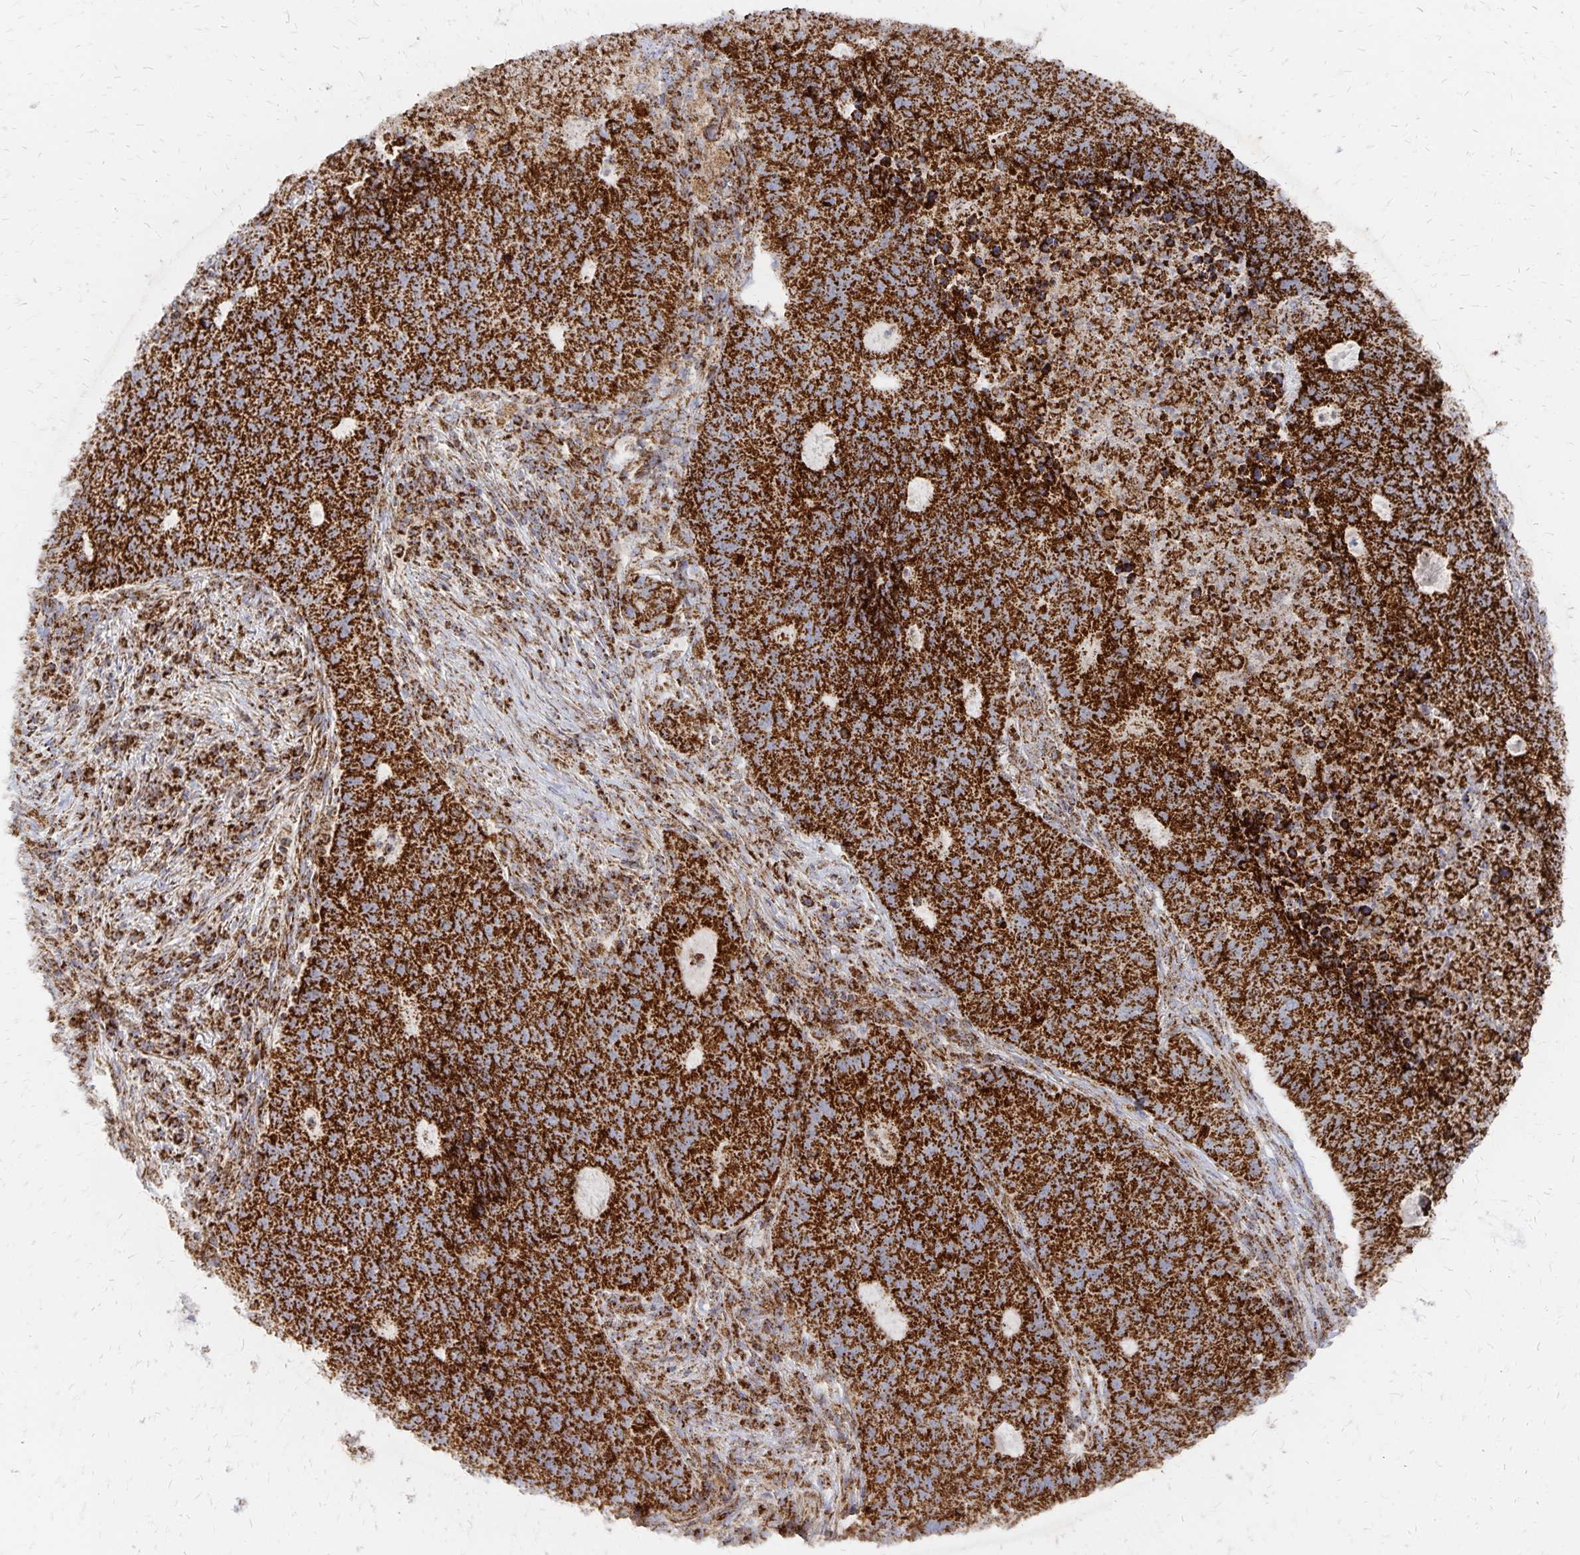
{"staining": {"intensity": "strong", "quantity": ">75%", "location": "cytoplasmic/membranous"}, "tissue": "lung cancer", "cell_type": "Tumor cells", "image_type": "cancer", "snomed": [{"axis": "morphology", "description": "Adenocarcinoma, NOS"}, {"axis": "topography", "description": "Lung"}], "caption": "Brown immunohistochemical staining in human lung adenocarcinoma exhibits strong cytoplasmic/membranous positivity in about >75% of tumor cells. (Stains: DAB (3,3'-diaminobenzidine) in brown, nuclei in blue, Microscopy: brightfield microscopy at high magnification).", "gene": "STOML2", "patient": {"sex": "male", "age": 57}}